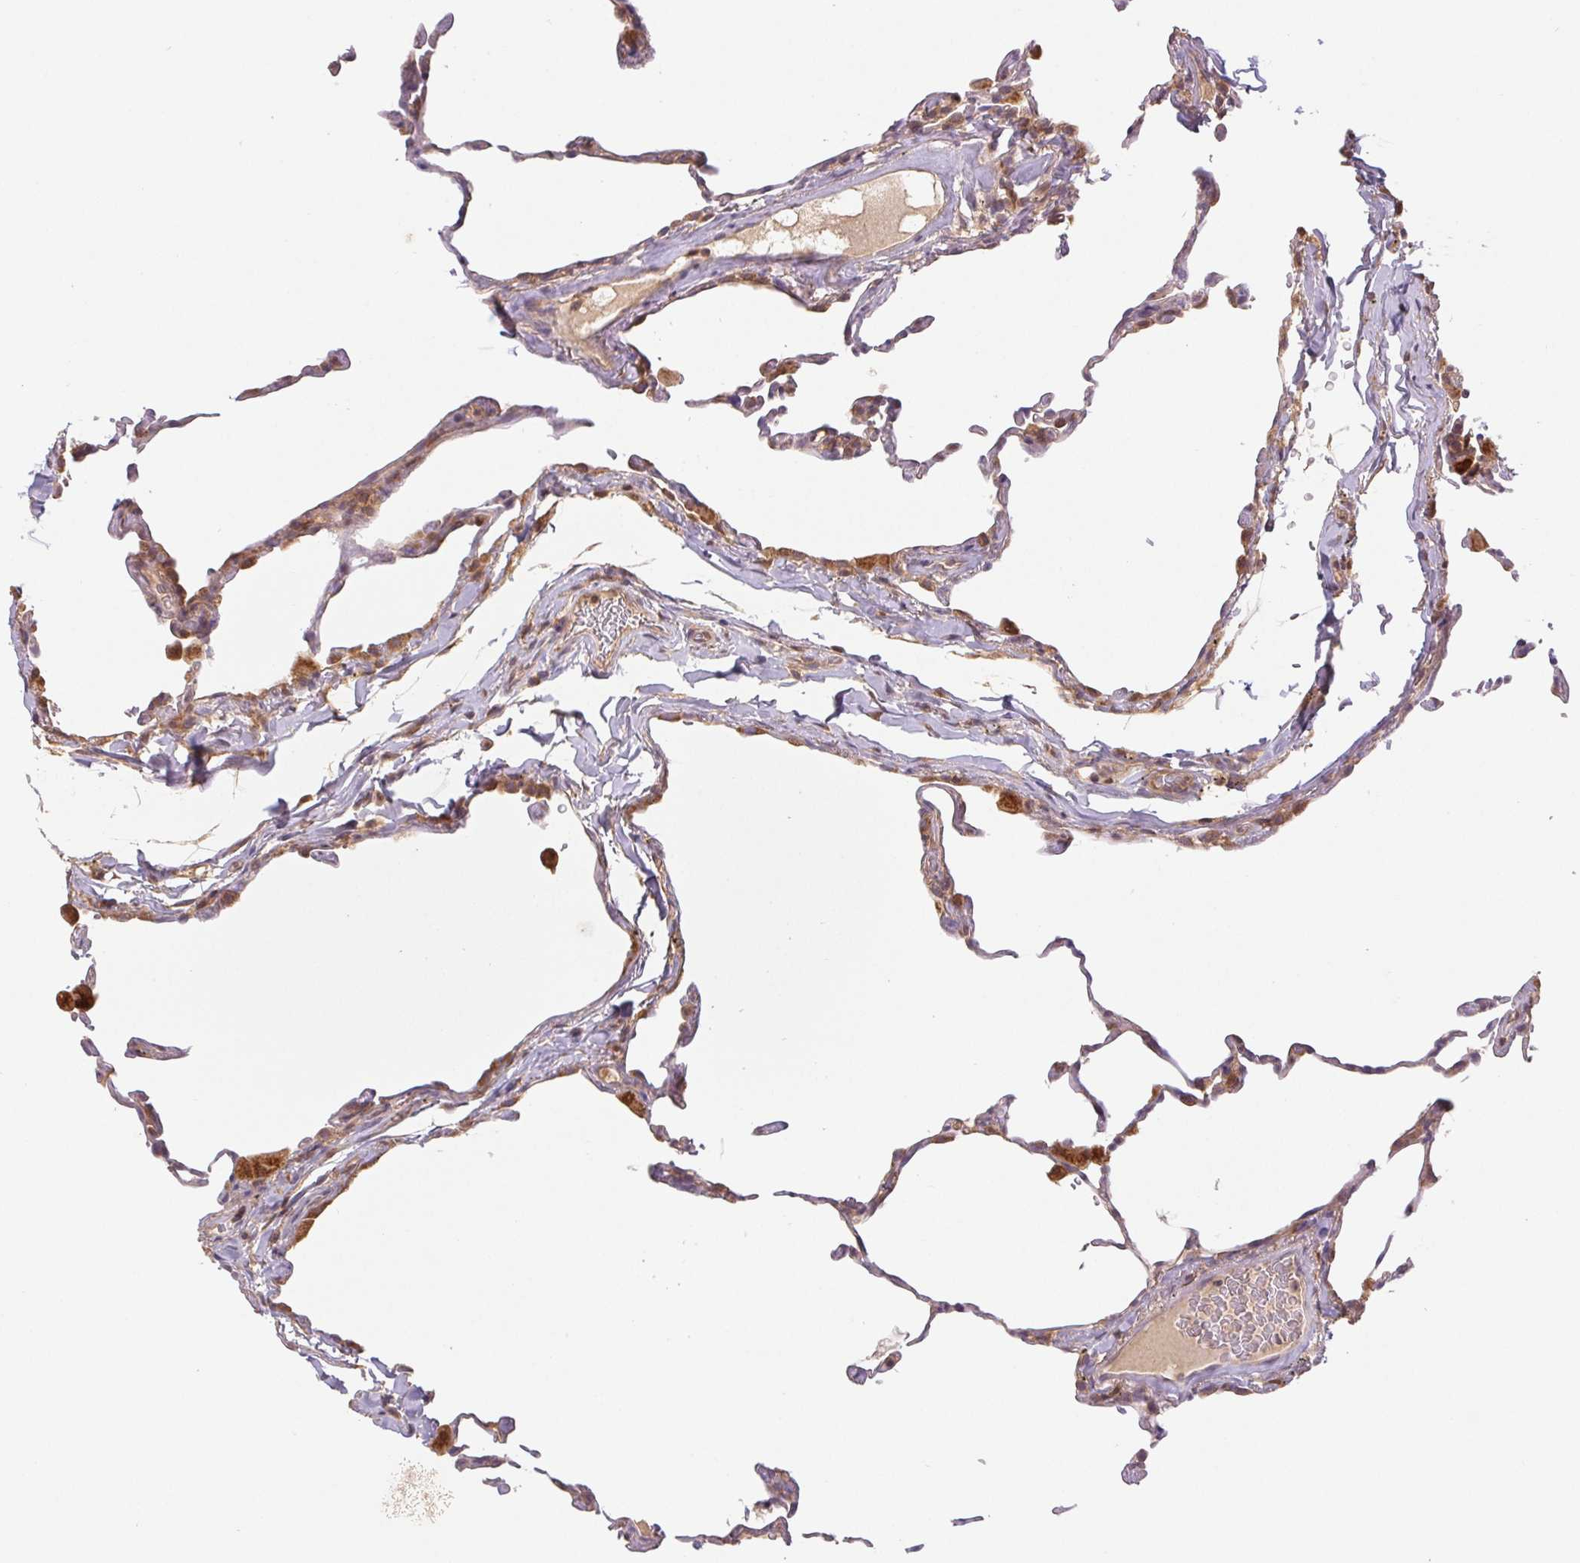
{"staining": {"intensity": "moderate", "quantity": "25%-75%", "location": "cytoplasmic/membranous"}, "tissue": "lung", "cell_type": "Alveolar cells", "image_type": "normal", "snomed": [{"axis": "morphology", "description": "Normal tissue, NOS"}, {"axis": "topography", "description": "Lung"}], "caption": "Immunohistochemistry (IHC) of benign lung reveals medium levels of moderate cytoplasmic/membranous expression in about 25%-75% of alveolar cells.", "gene": "MTHFD1L", "patient": {"sex": "female", "age": 57}}